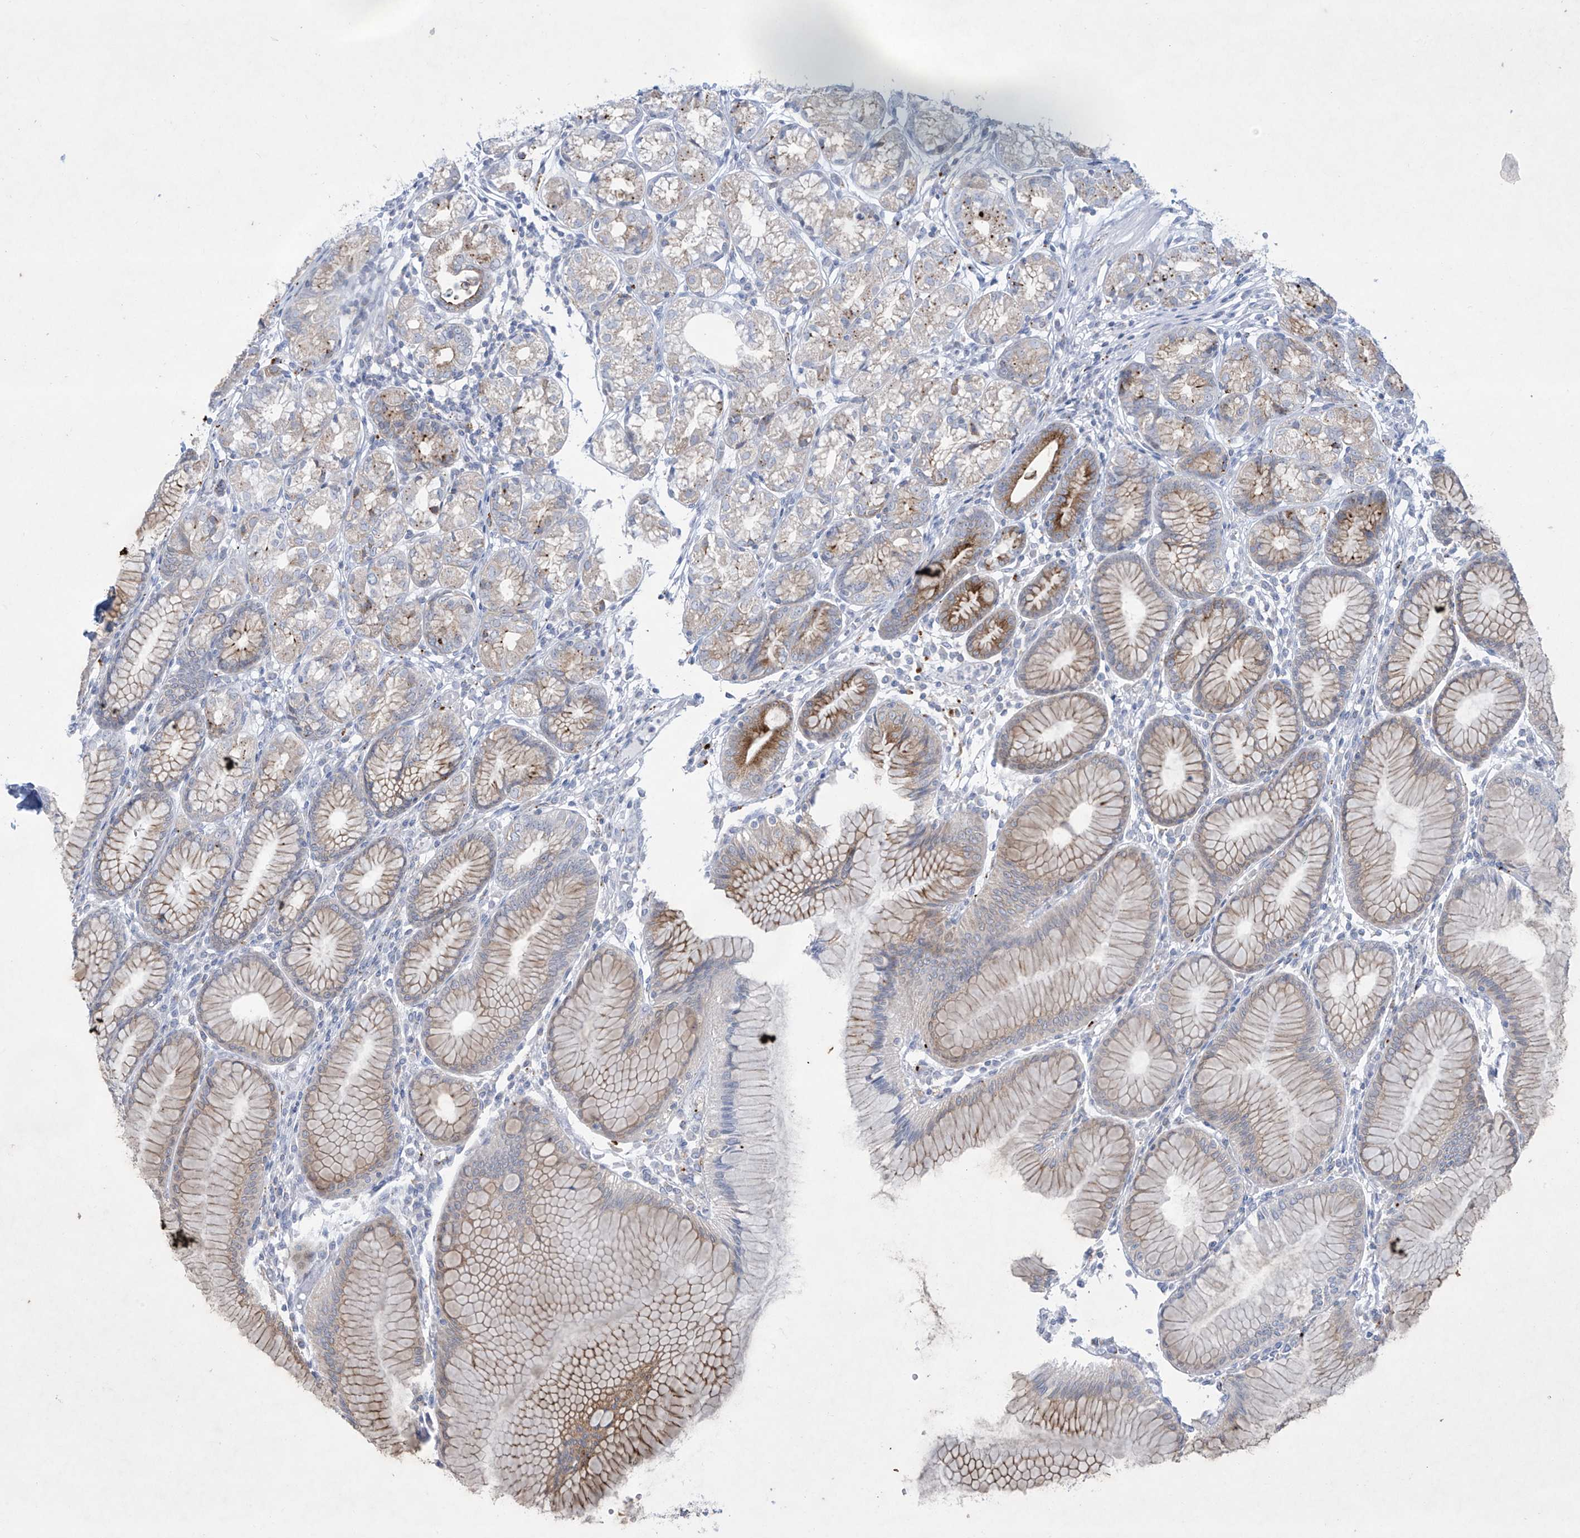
{"staining": {"intensity": "moderate", "quantity": "25%-75%", "location": "cytoplasmic/membranous"}, "tissue": "stomach", "cell_type": "Glandular cells", "image_type": "normal", "snomed": [{"axis": "morphology", "description": "Normal tissue, NOS"}, {"axis": "topography", "description": "Stomach"}], "caption": "This photomicrograph demonstrates benign stomach stained with IHC to label a protein in brown. The cytoplasmic/membranous of glandular cells show moderate positivity for the protein. Nuclei are counter-stained blue.", "gene": "GPR137C", "patient": {"sex": "female", "age": 57}}